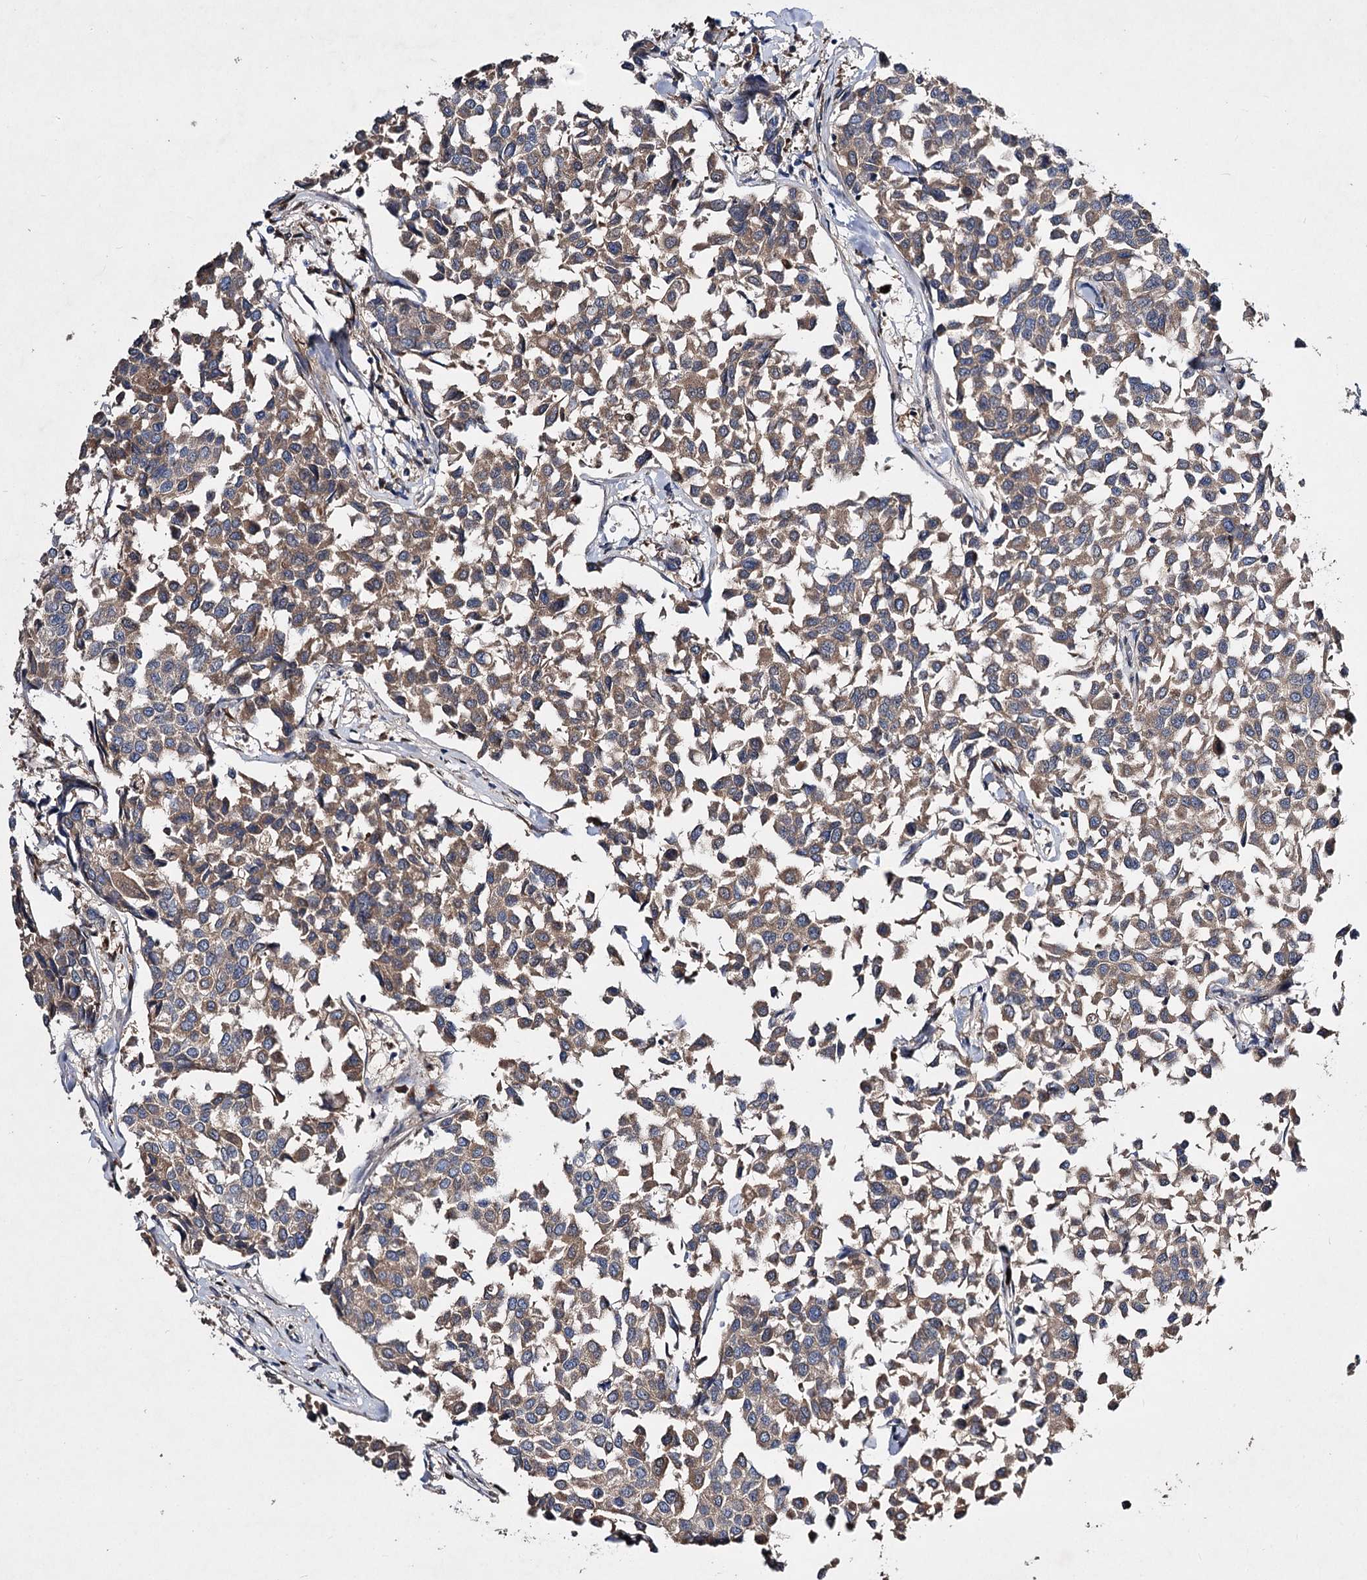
{"staining": {"intensity": "moderate", "quantity": ">75%", "location": "cytoplasmic/membranous"}, "tissue": "breast cancer", "cell_type": "Tumor cells", "image_type": "cancer", "snomed": [{"axis": "morphology", "description": "Duct carcinoma"}, {"axis": "topography", "description": "Breast"}], "caption": "Breast cancer was stained to show a protein in brown. There is medium levels of moderate cytoplasmic/membranous positivity in approximately >75% of tumor cells.", "gene": "MINDY3", "patient": {"sex": "female", "age": 55}}